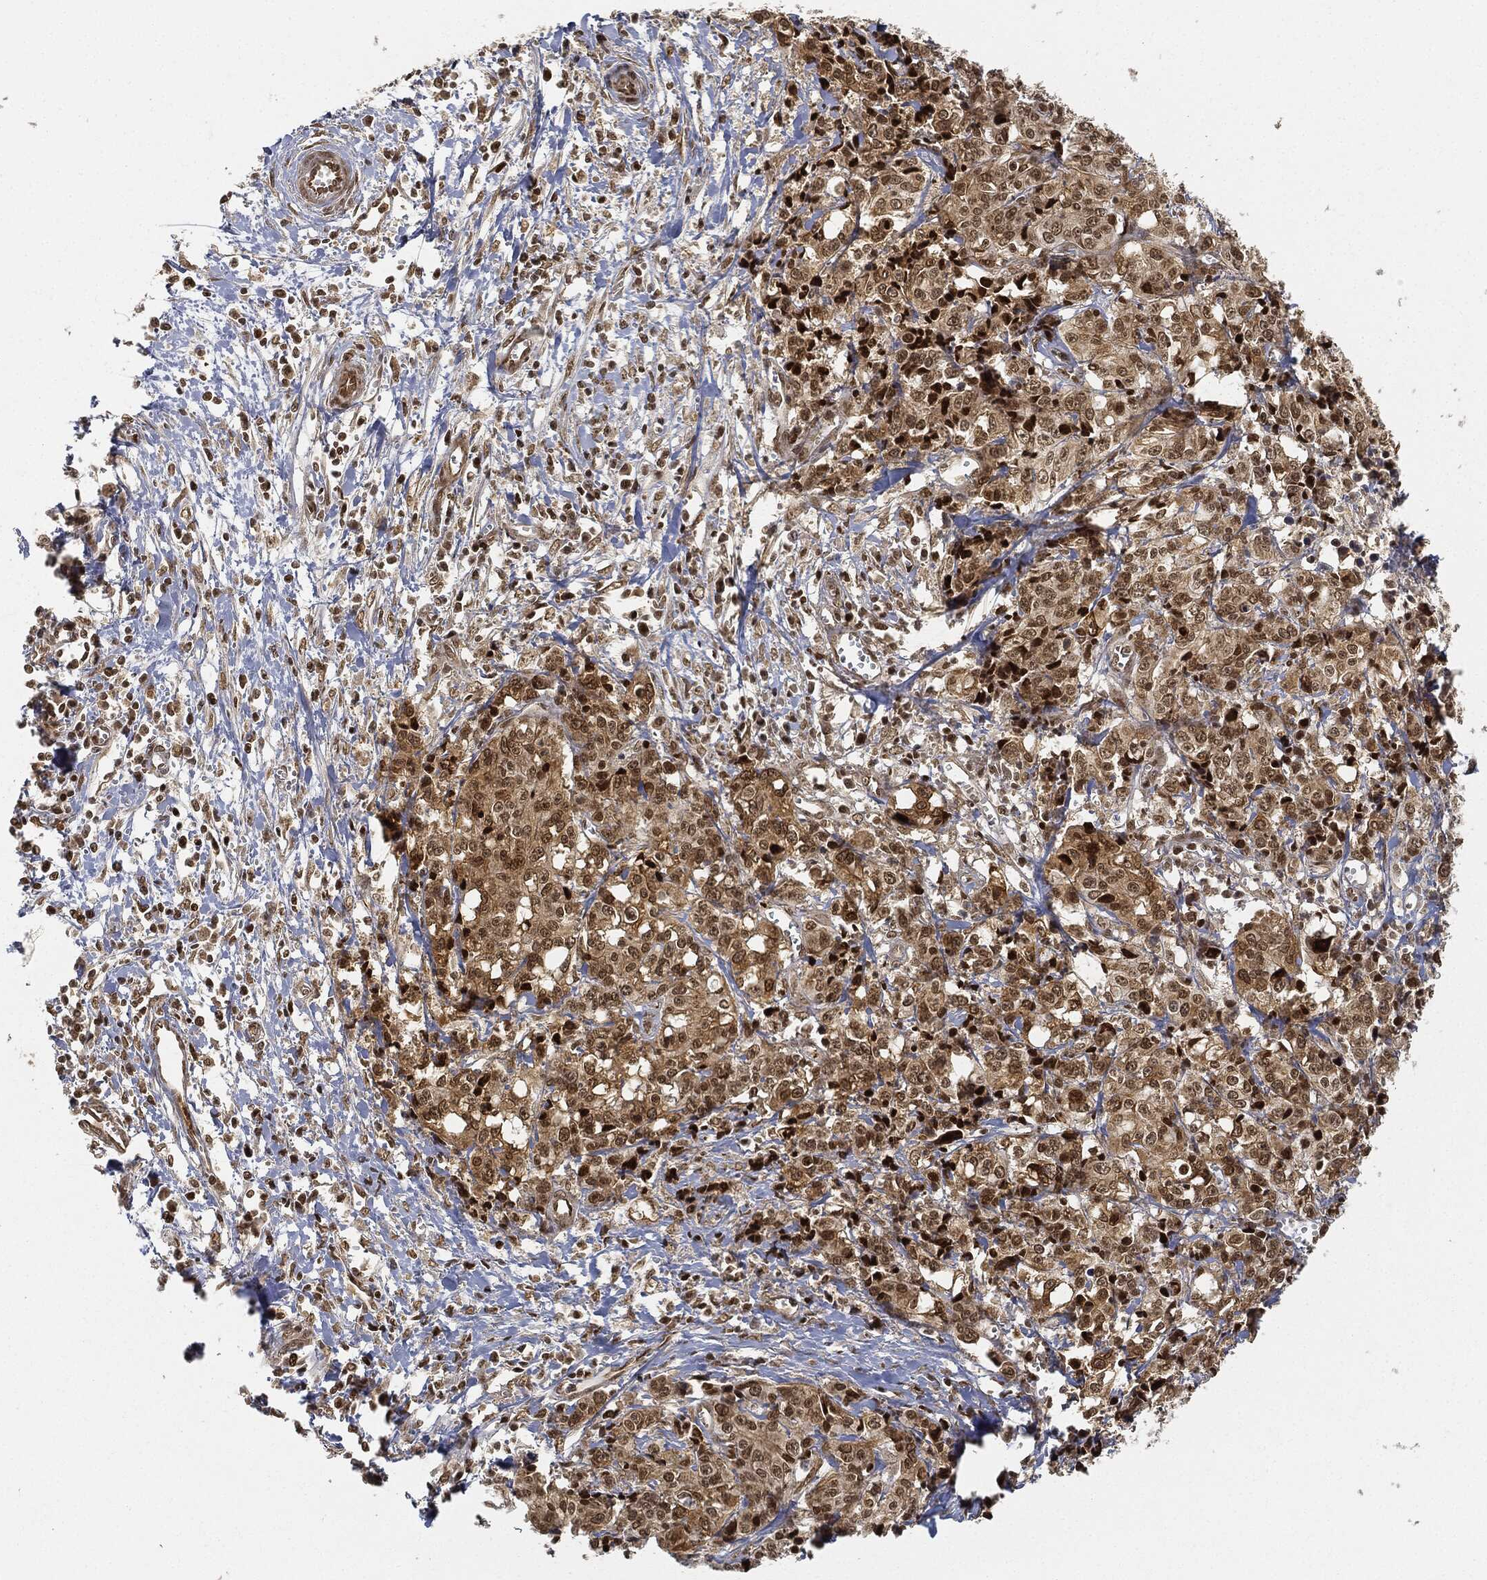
{"staining": {"intensity": "moderate", "quantity": "25%-75%", "location": "nuclear"}, "tissue": "pancreatic cancer", "cell_type": "Tumor cells", "image_type": "cancer", "snomed": [{"axis": "morphology", "description": "Adenocarcinoma, NOS"}, {"axis": "topography", "description": "Pancreas"}], "caption": "This is an image of immunohistochemistry (IHC) staining of pancreatic adenocarcinoma, which shows moderate expression in the nuclear of tumor cells.", "gene": "CIB1", "patient": {"sex": "male", "age": 64}}